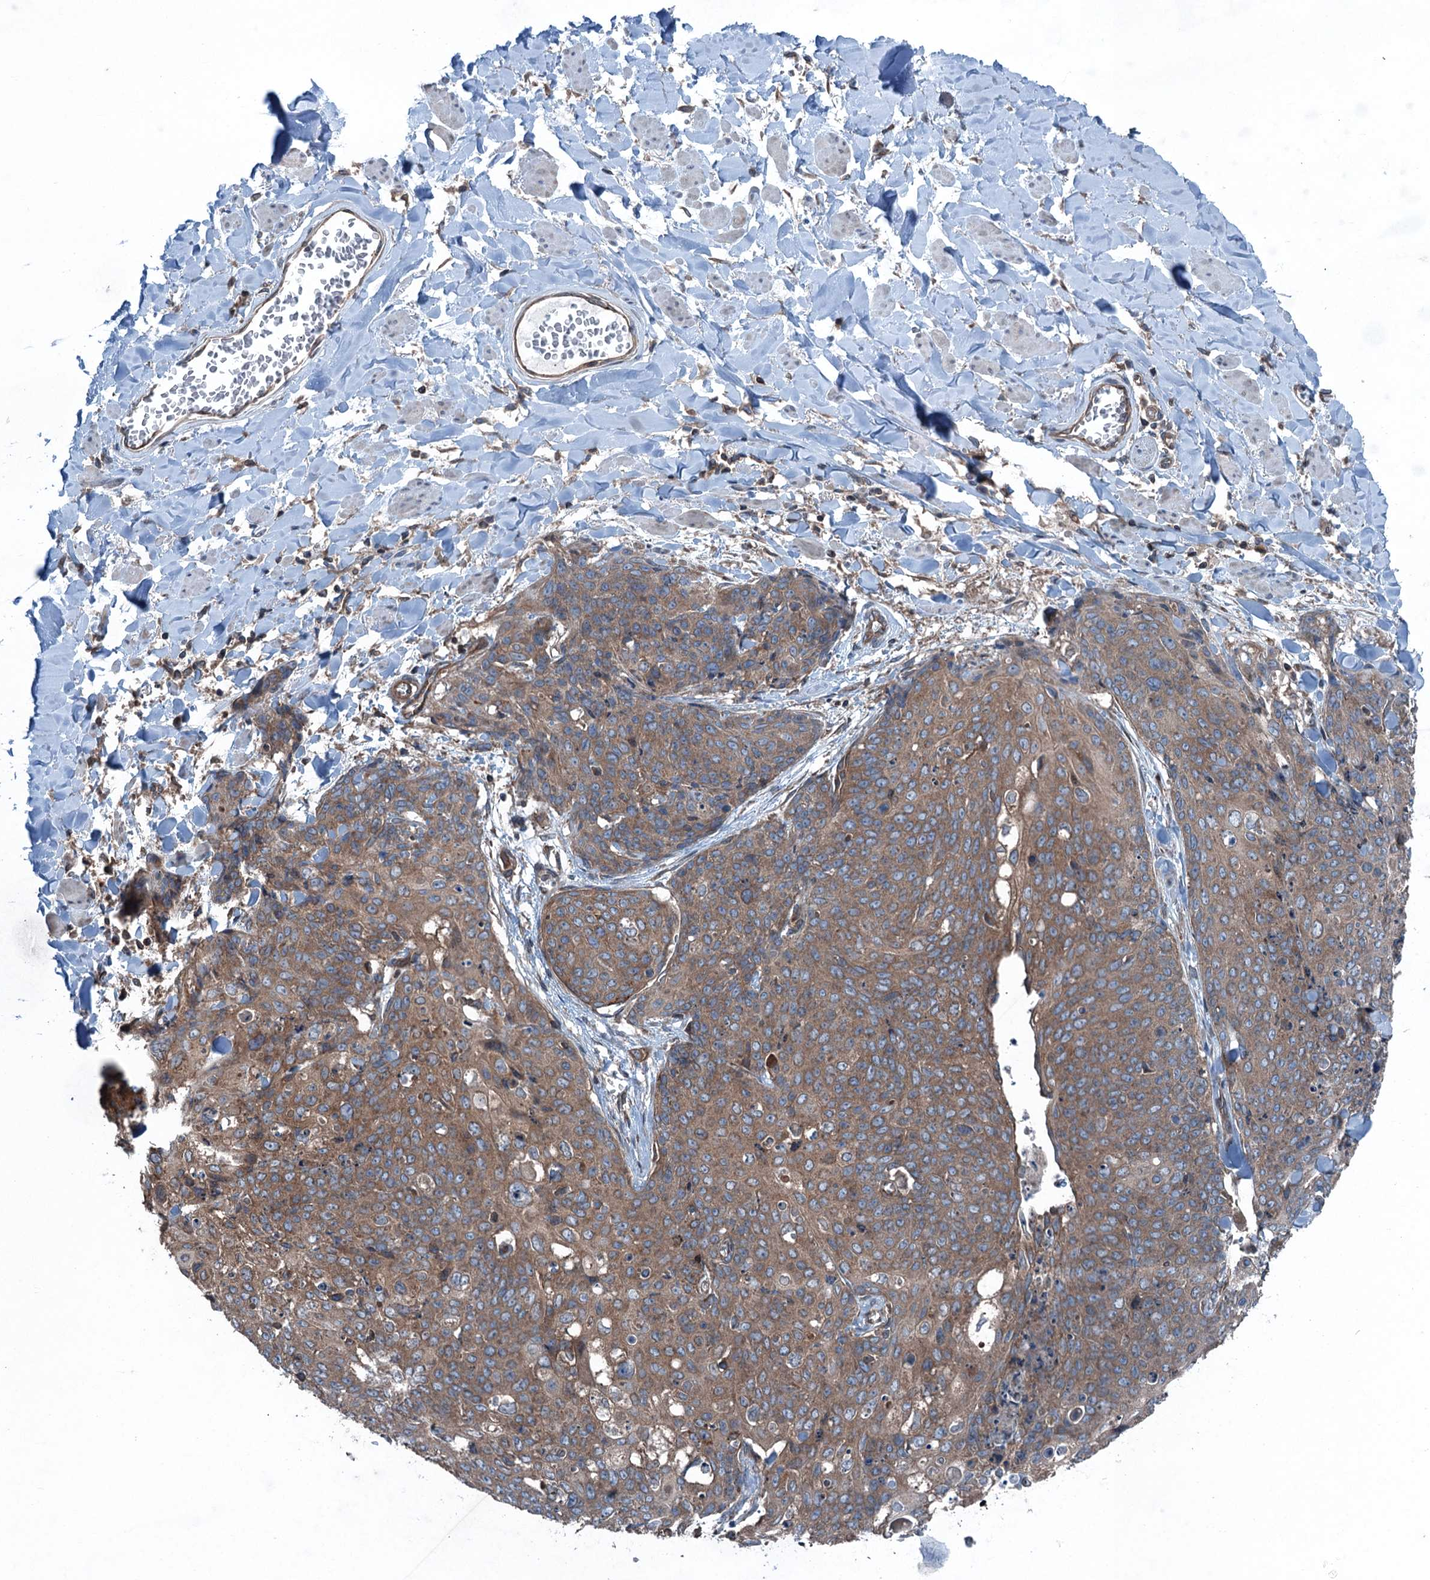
{"staining": {"intensity": "moderate", "quantity": ">75%", "location": "cytoplasmic/membranous"}, "tissue": "skin cancer", "cell_type": "Tumor cells", "image_type": "cancer", "snomed": [{"axis": "morphology", "description": "Squamous cell carcinoma, NOS"}, {"axis": "topography", "description": "Skin"}, {"axis": "topography", "description": "Vulva"}], "caption": "Immunohistochemical staining of human skin squamous cell carcinoma shows medium levels of moderate cytoplasmic/membranous positivity in about >75% of tumor cells. Using DAB (brown) and hematoxylin (blue) stains, captured at high magnification using brightfield microscopy.", "gene": "TRAPPC8", "patient": {"sex": "female", "age": 85}}